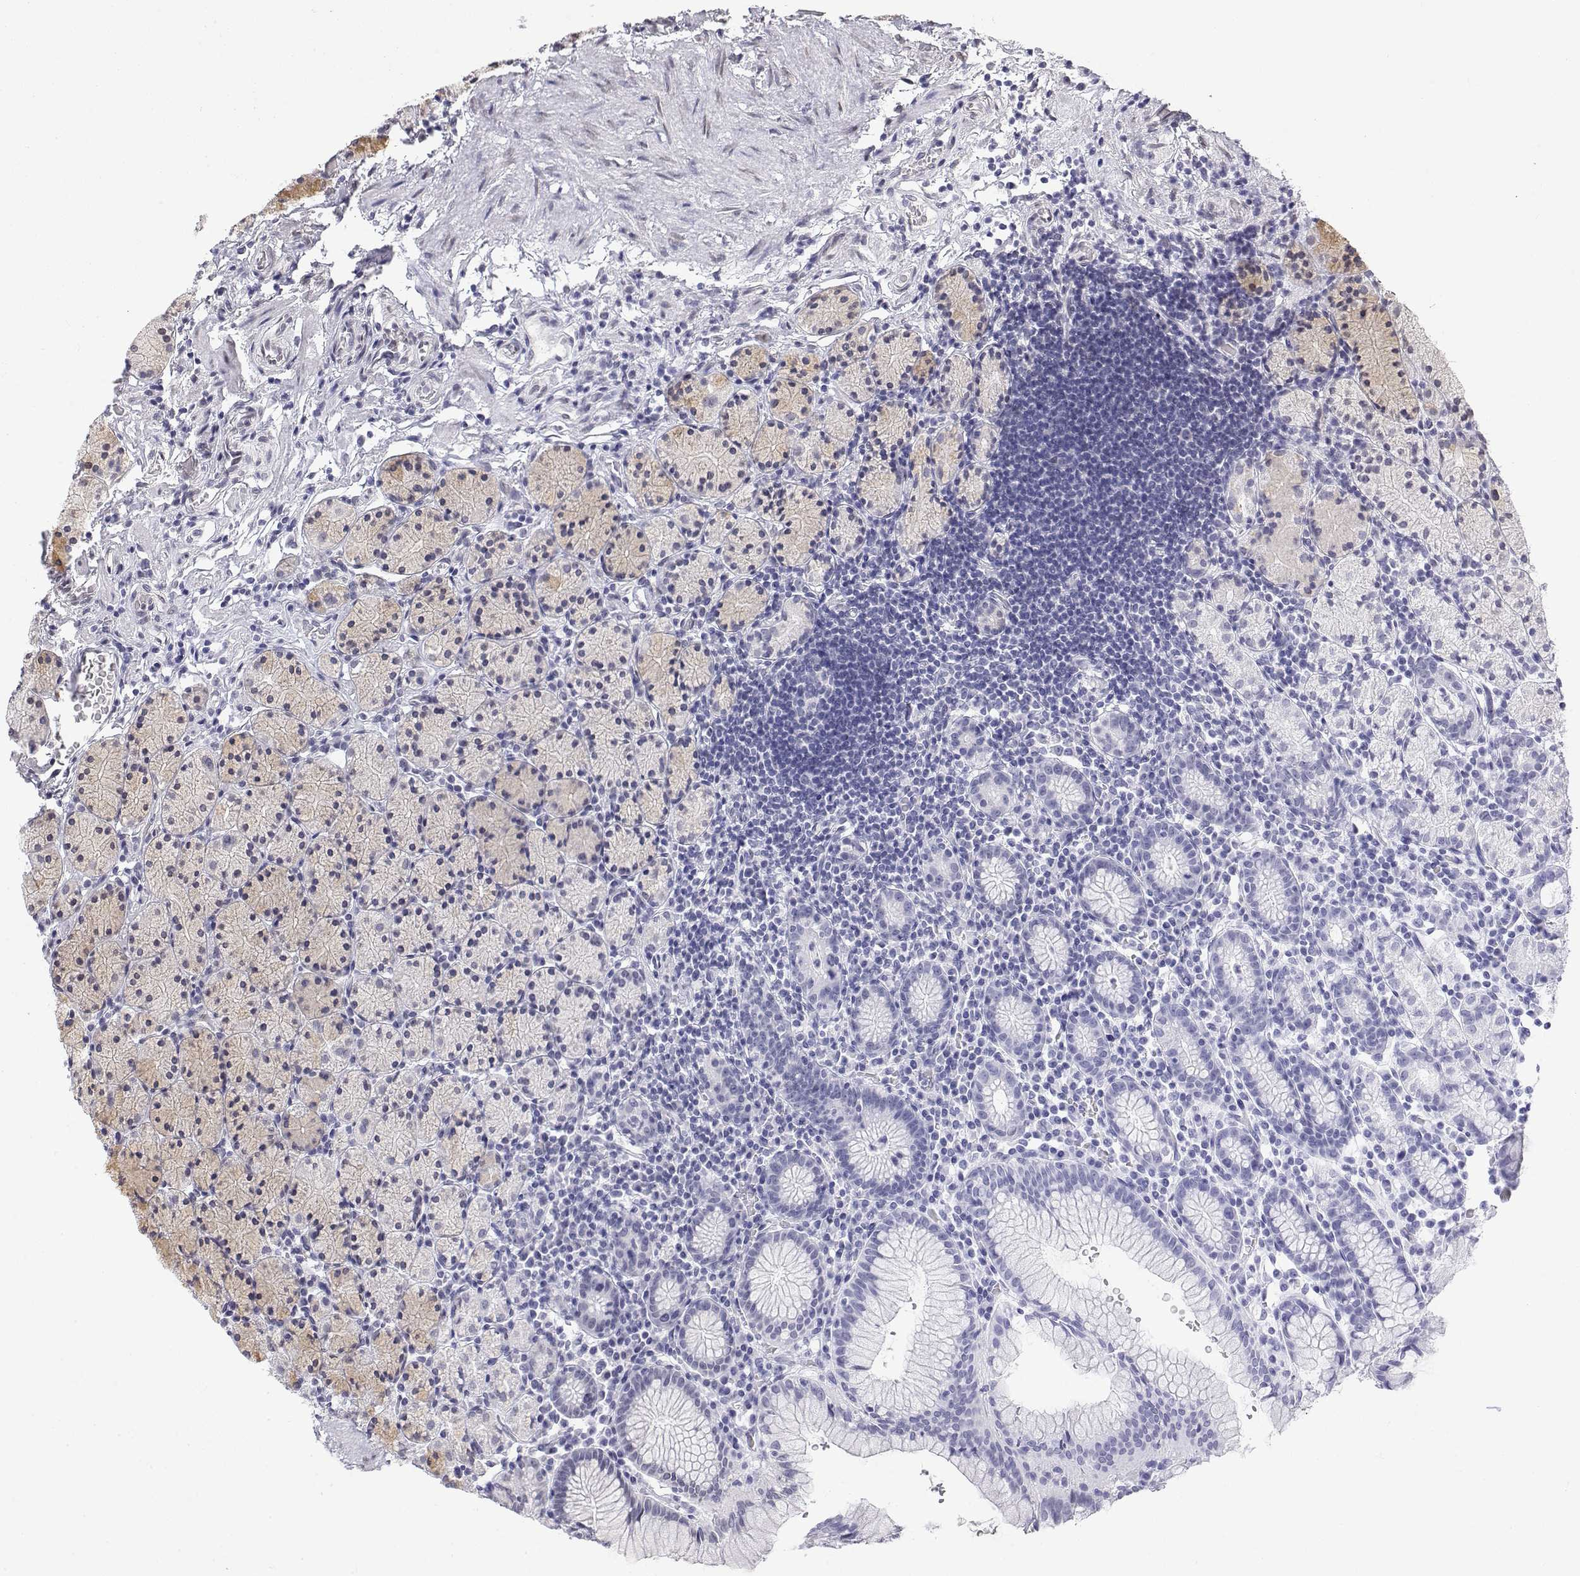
{"staining": {"intensity": "weak", "quantity": "<25%", "location": "cytoplasmic/membranous"}, "tissue": "stomach", "cell_type": "Glandular cells", "image_type": "normal", "snomed": [{"axis": "morphology", "description": "Normal tissue, NOS"}, {"axis": "topography", "description": "Stomach, upper"}, {"axis": "topography", "description": "Stomach"}], "caption": "The histopathology image exhibits no staining of glandular cells in benign stomach. (Brightfield microscopy of DAB immunohistochemistry (IHC) at high magnification).", "gene": "ZNF532", "patient": {"sex": "male", "age": 62}}